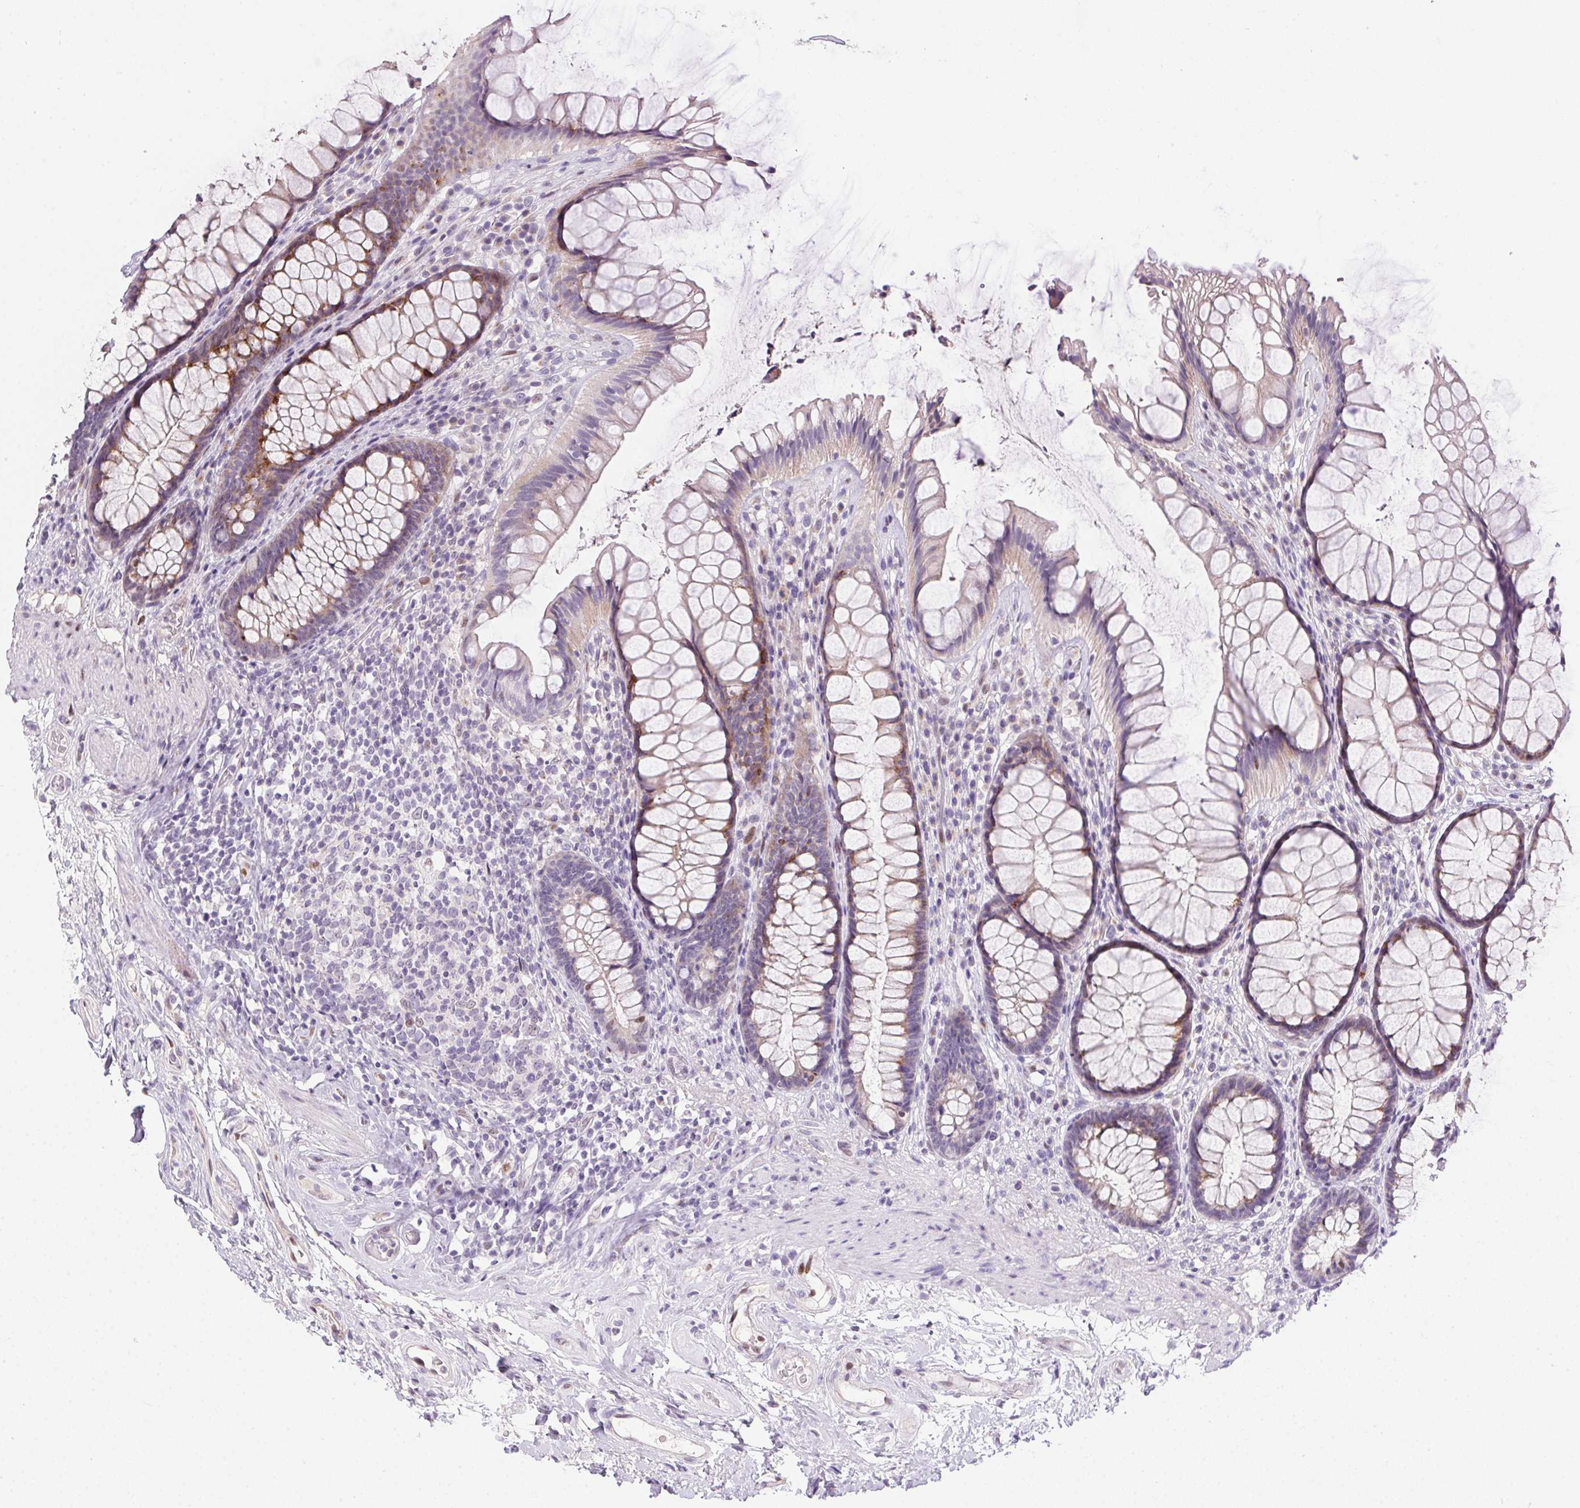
{"staining": {"intensity": "weak", "quantity": "25%-75%", "location": "cytoplasmic/membranous"}, "tissue": "rectum", "cell_type": "Glandular cells", "image_type": "normal", "snomed": [{"axis": "morphology", "description": "Normal tissue, NOS"}, {"axis": "topography", "description": "Rectum"}], "caption": "Weak cytoplasmic/membranous positivity for a protein is seen in about 25%-75% of glandular cells of unremarkable rectum using immunohistochemistry (IHC).", "gene": "SP9", "patient": {"sex": "male", "age": 72}}